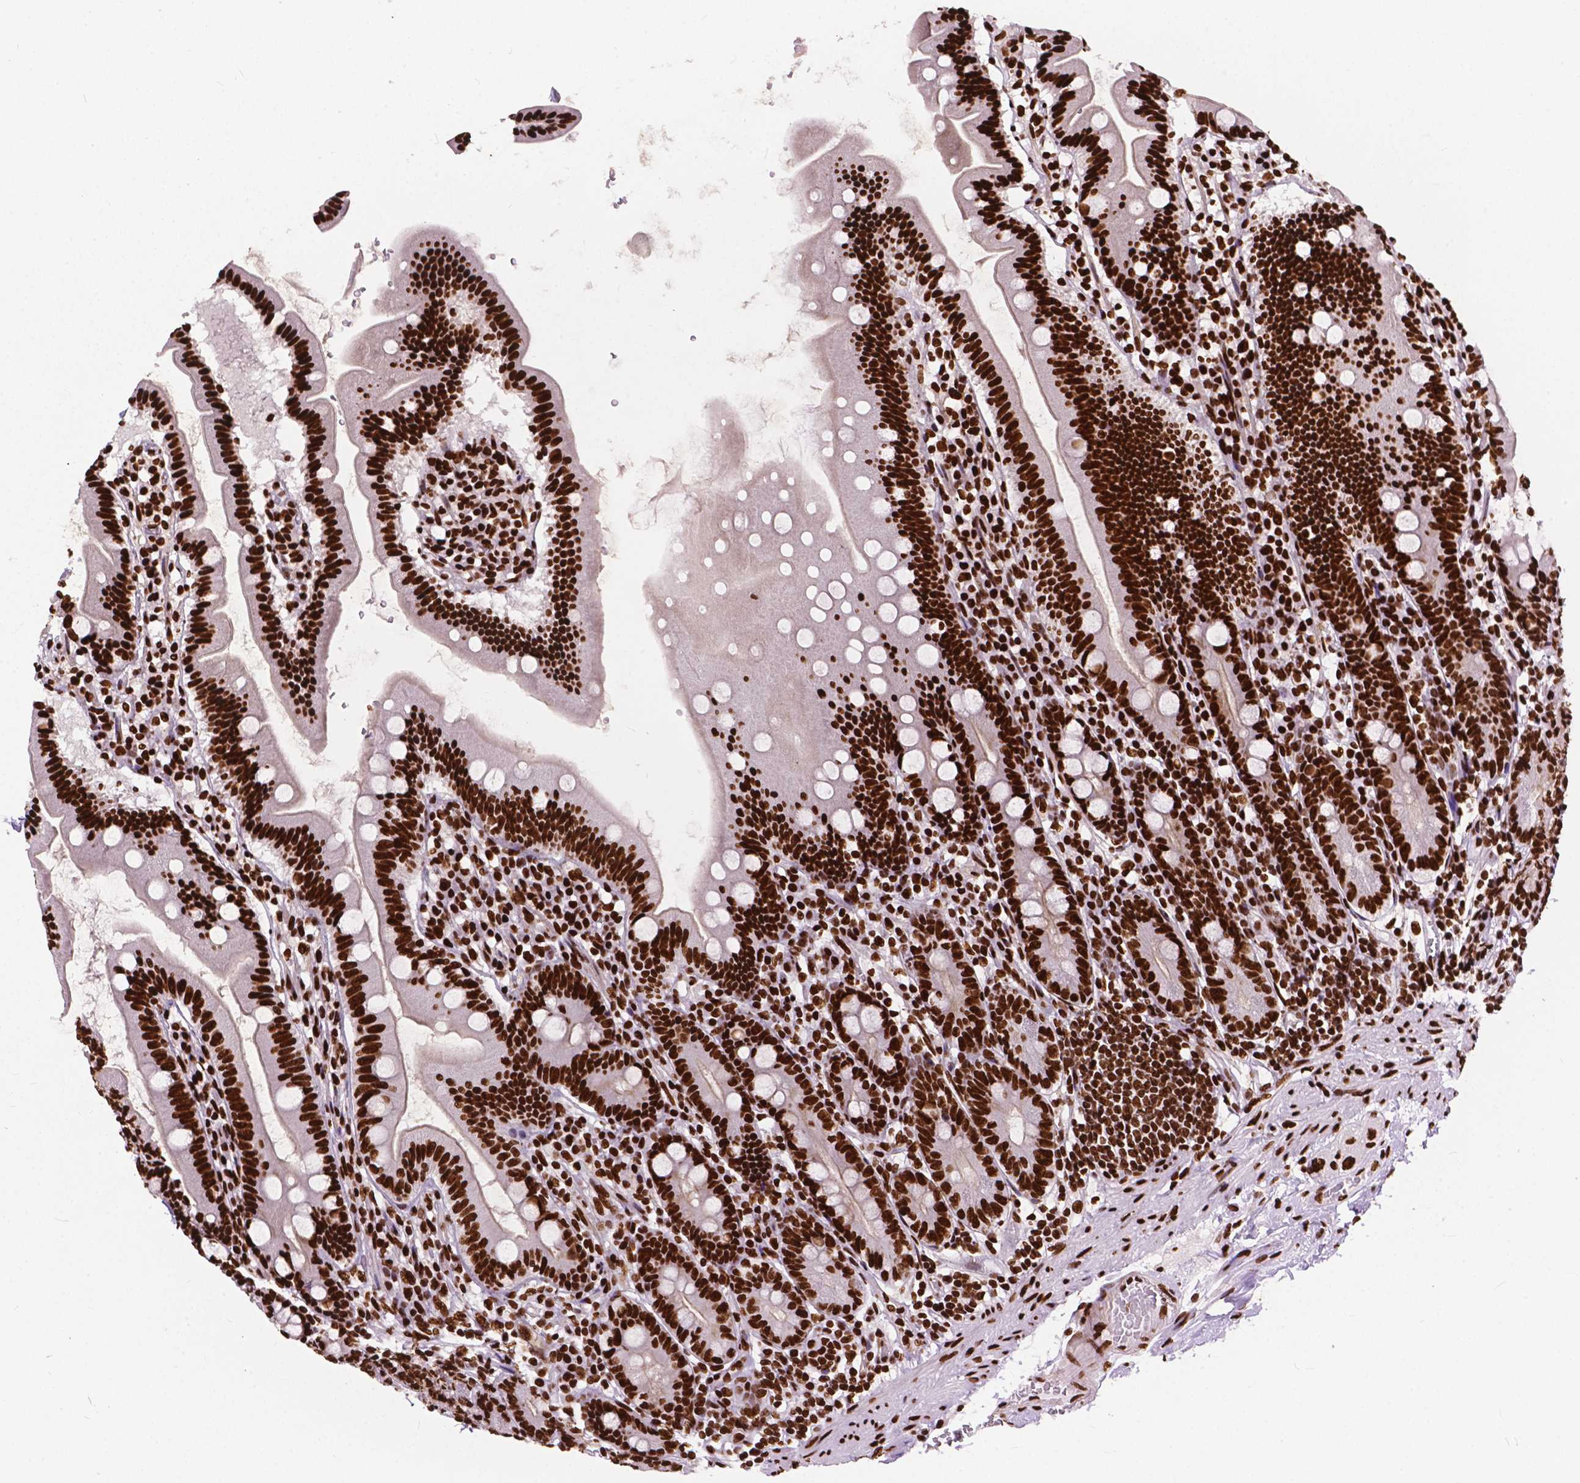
{"staining": {"intensity": "strong", "quantity": ">75%", "location": "nuclear"}, "tissue": "duodenum", "cell_type": "Glandular cells", "image_type": "normal", "snomed": [{"axis": "morphology", "description": "Normal tissue, NOS"}, {"axis": "topography", "description": "Duodenum"}], "caption": "Protein analysis of unremarkable duodenum exhibits strong nuclear staining in about >75% of glandular cells. Nuclei are stained in blue.", "gene": "SMIM5", "patient": {"sex": "female", "age": 67}}